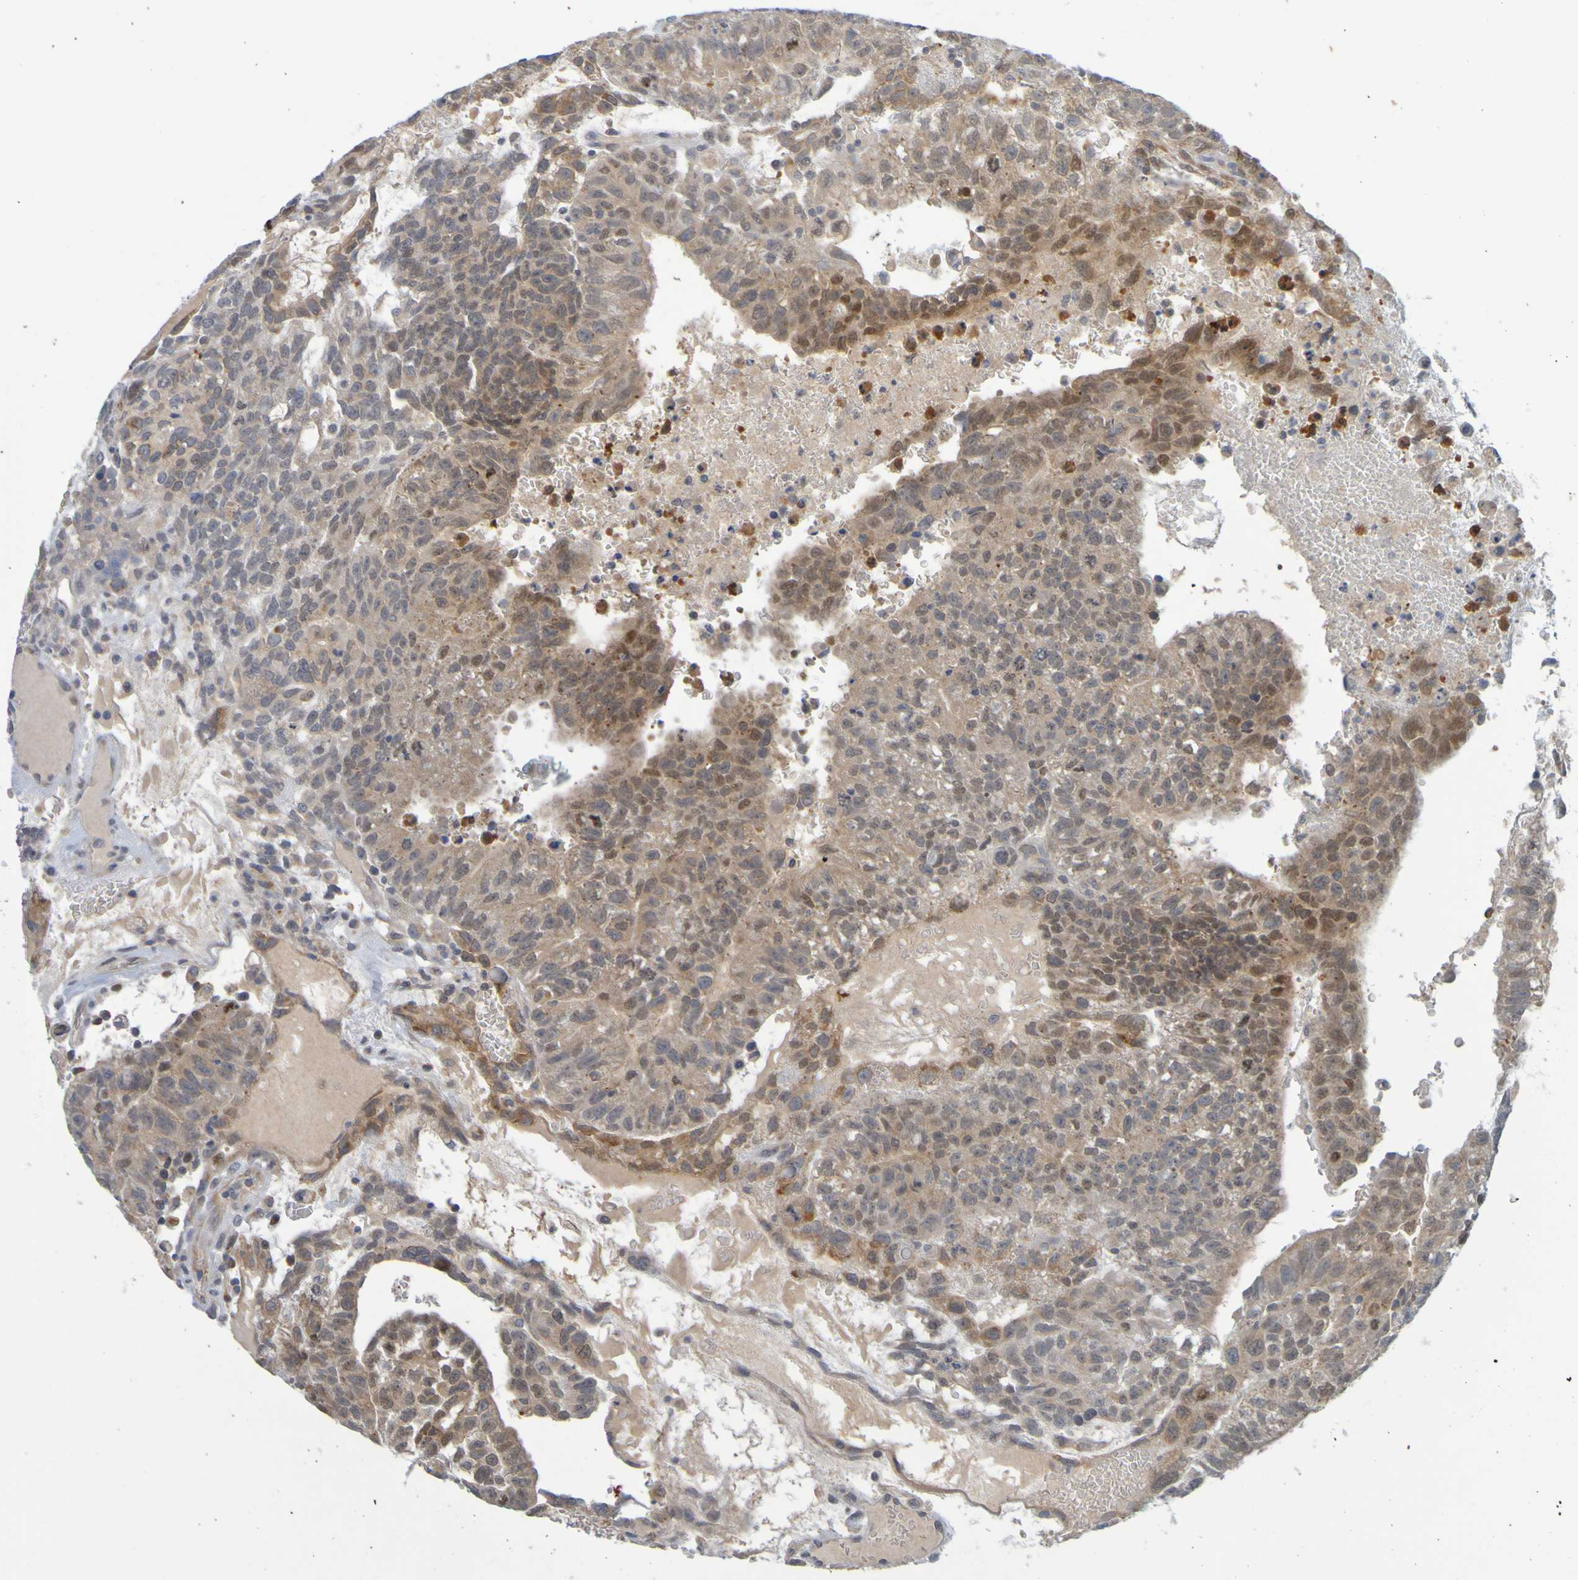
{"staining": {"intensity": "weak", "quantity": ">75%", "location": "cytoplasmic/membranous,nuclear"}, "tissue": "testis cancer", "cell_type": "Tumor cells", "image_type": "cancer", "snomed": [{"axis": "morphology", "description": "Seminoma, NOS"}, {"axis": "morphology", "description": "Carcinoma, Embryonal, NOS"}, {"axis": "topography", "description": "Testis"}], "caption": "Brown immunohistochemical staining in human testis seminoma displays weak cytoplasmic/membranous and nuclear expression in about >75% of tumor cells.", "gene": "MOGS", "patient": {"sex": "male", "age": 52}}